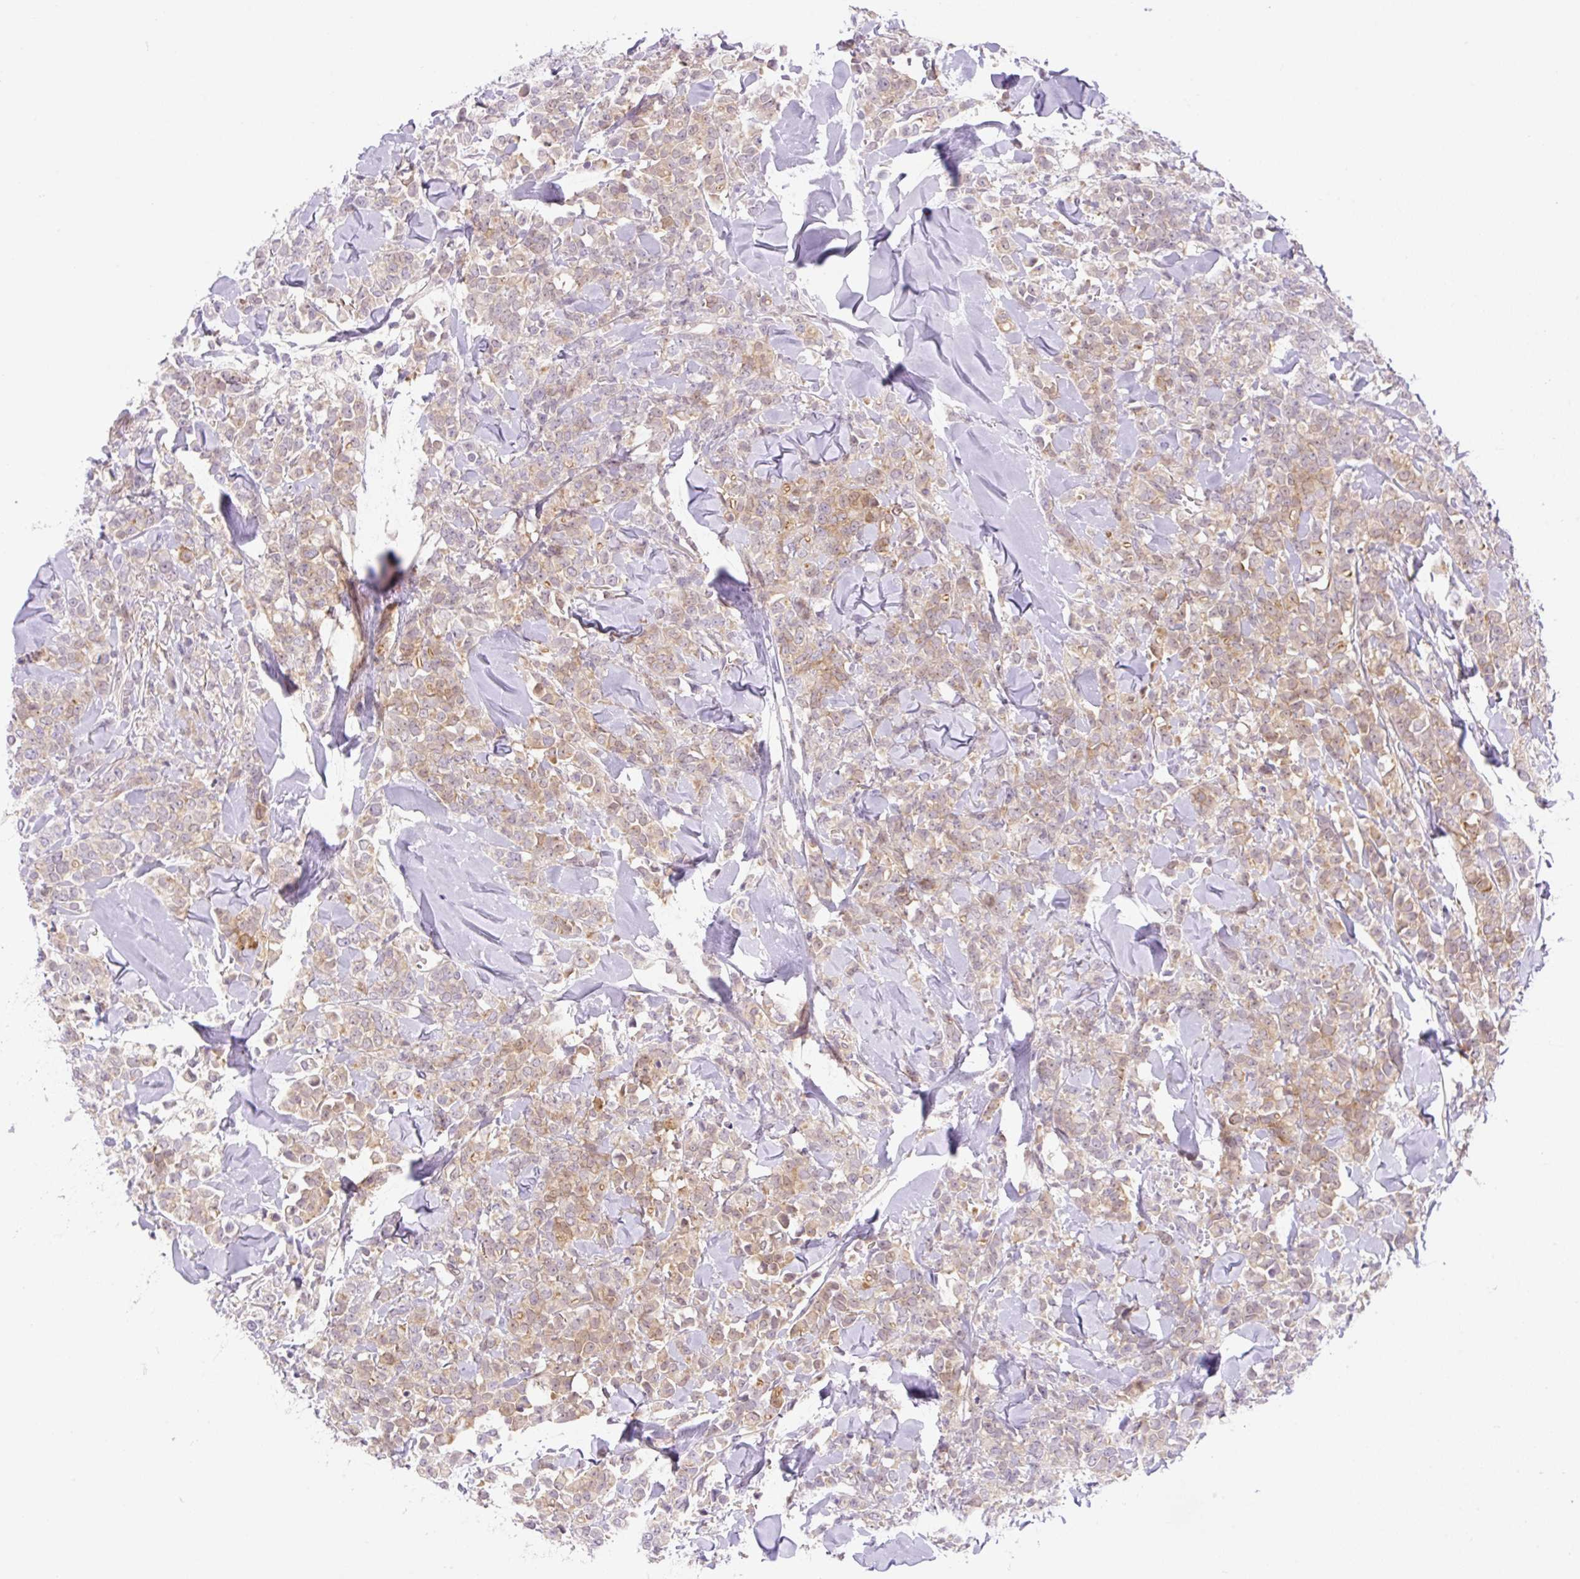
{"staining": {"intensity": "weak", "quantity": ">75%", "location": "cytoplasmic/membranous"}, "tissue": "breast cancer", "cell_type": "Tumor cells", "image_type": "cancer", "snomed": [{"axis": "morphology", "description": "Lobular carcinoma"}, {"axis": "topography", "description": "Breast"}], "caption": "A high-resolution histopathology image shows immunohistochemistry staining of breast lobular carcinoma, which displays weak cytoplasmic/membranous expression in approximately >75% of tumor cells.", "gene": "CAMK2B", "patient": {"sex": "female", "age": 91}}